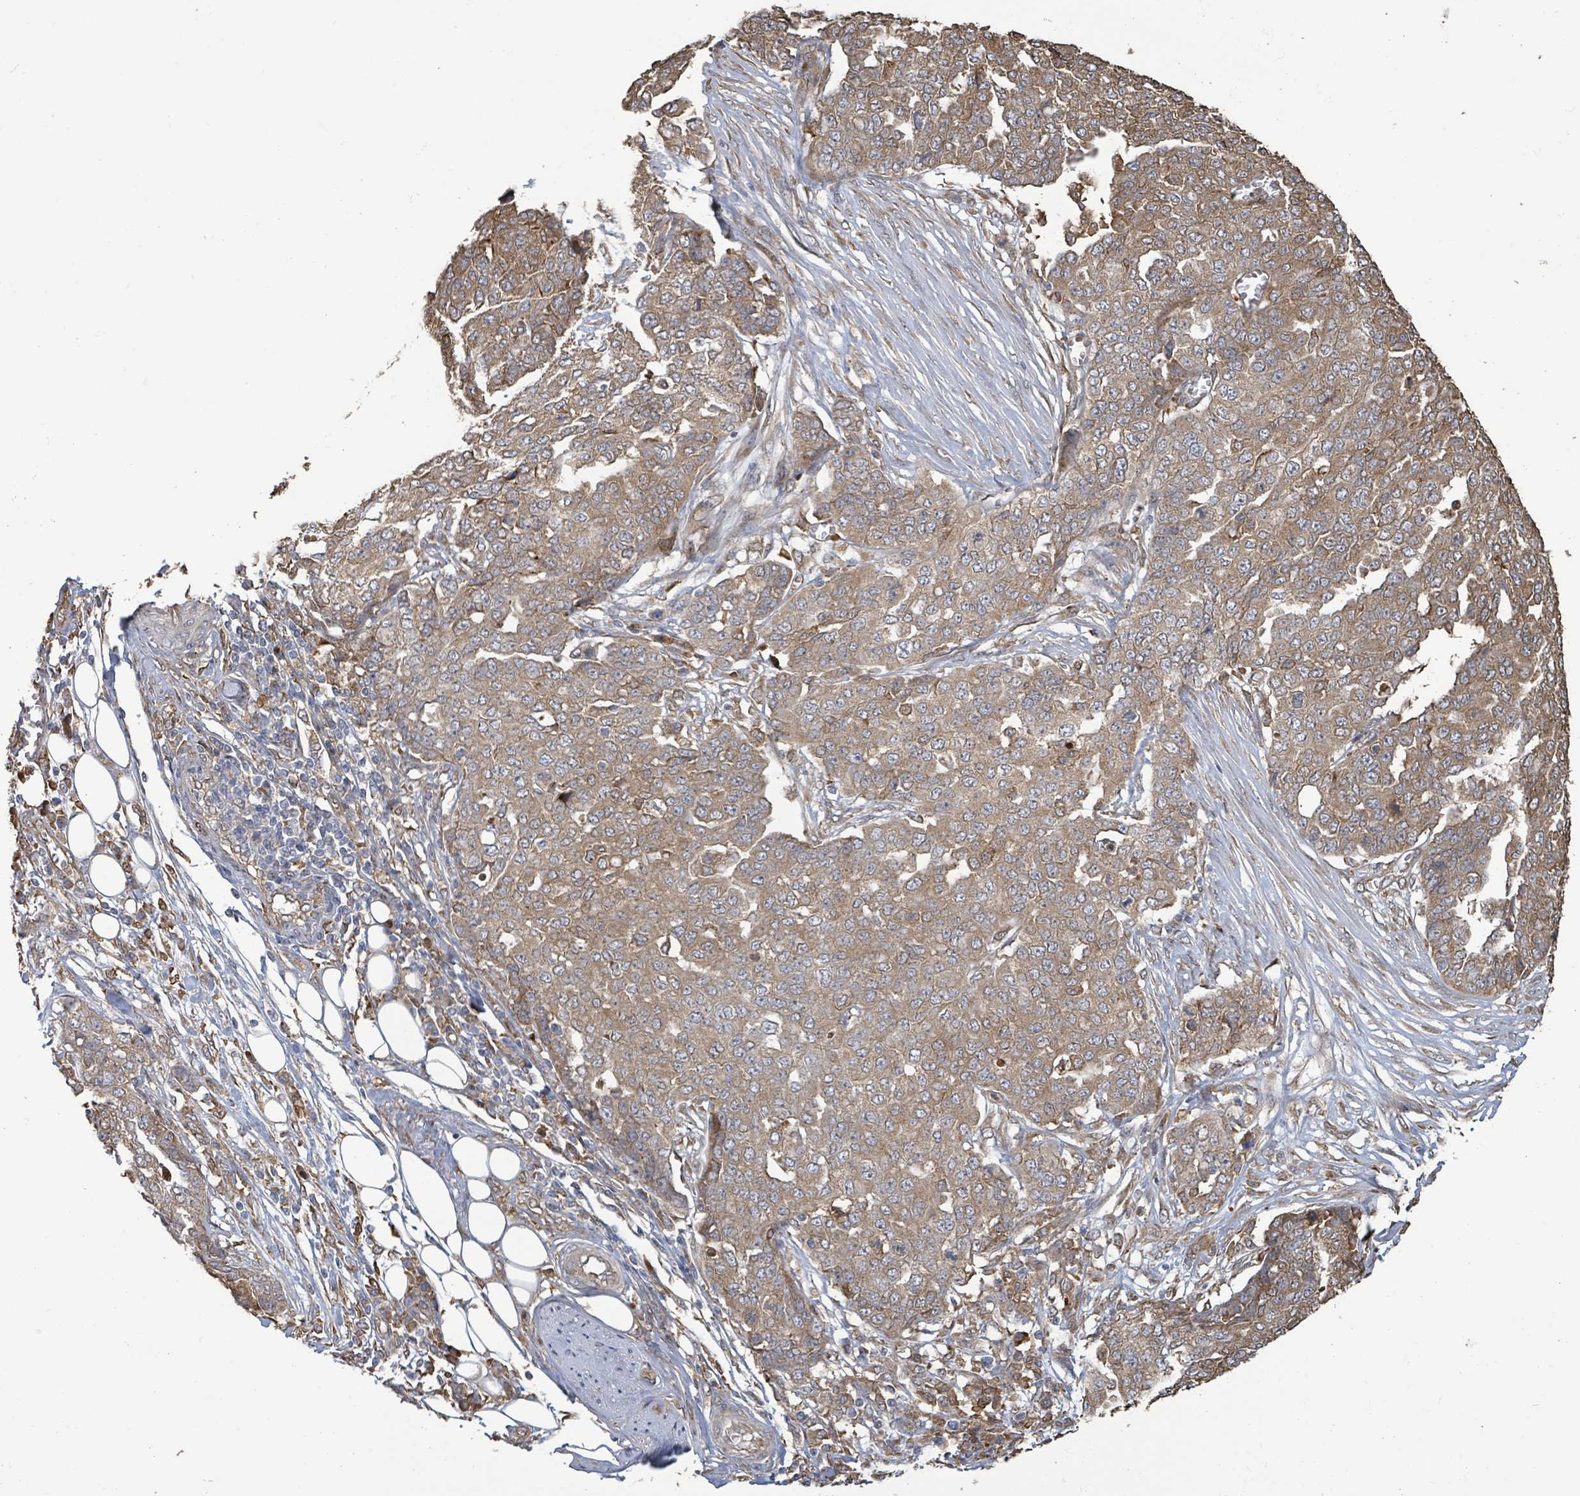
{"staining": {"intensity": "moderate", "quantity": ">75%", "location": "cytoplasmic/membranous"}, "tissue": "ovarian cancer", "cell_type": "Tumor cells", "image_type": "cancer", "snomed": [{"axis": "morphology", "description": "Cystadenocarcinoma, serous, NOS"}, {"axis": "topography", "description": "Soft tissue"}, {"axis": "topography", "description": "Ovary"}], "caption": "A high-resolution photomicrograph shows immunohistochemistry staining of ovarian cancer (serous cystadenocarcinoma), which exhibits moderate cytoplasmic/membranous expression in approximately >75% of tumor cells. The staining is performed using DAB (3,3'-diaminobenzidine) brown chromogen to label protein expression. The nuclei are counter-stained blue using hematoxylin.", "gene": "ARPIN", "patient": {"sex": "female", "age": 57}}